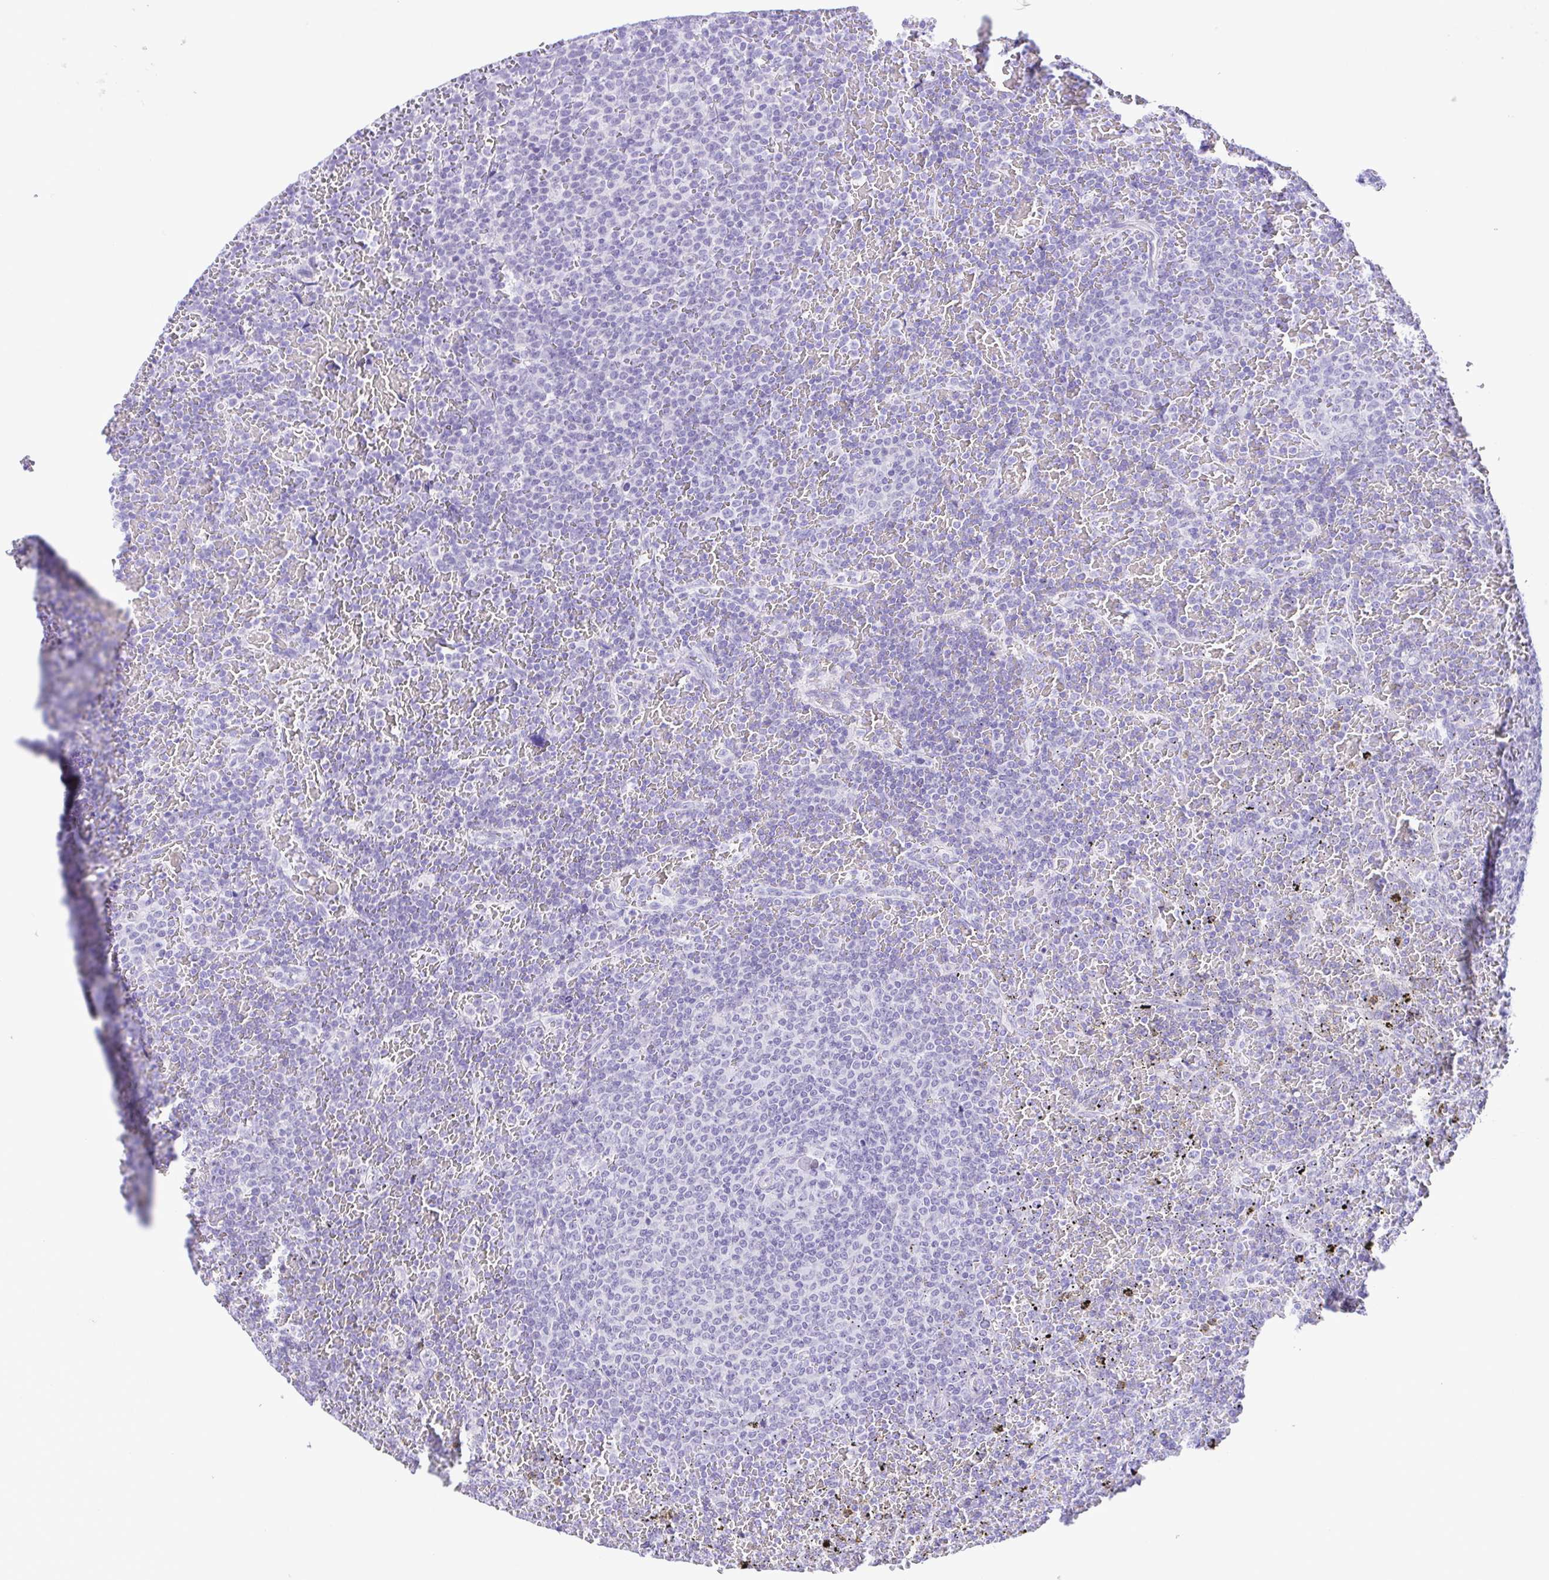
{"staining": {"intensity": "negative", "quantity": "none", "location": "none"}, "tissue": "lymphoma", "cell_type": "Tumor cells", "image_type": "cancer", "snomed": [{"axis": "morphology", "description": "Malignant lymphoma, non-Hodgkin's type, Low grade"}, {"axis": "topography", "description": "Spleen"}], "caption": "The IHC histopathology image has no significant positivity in tumor cells of lymphoma tissue. (Stains: DAB immunohistochemistry (IHC) with hematoxylin counter stain, Microscopy: brightfield microscopy at high magnification).", "gene": "PAK3", "patient": {"sex": "female", "age": 77}}